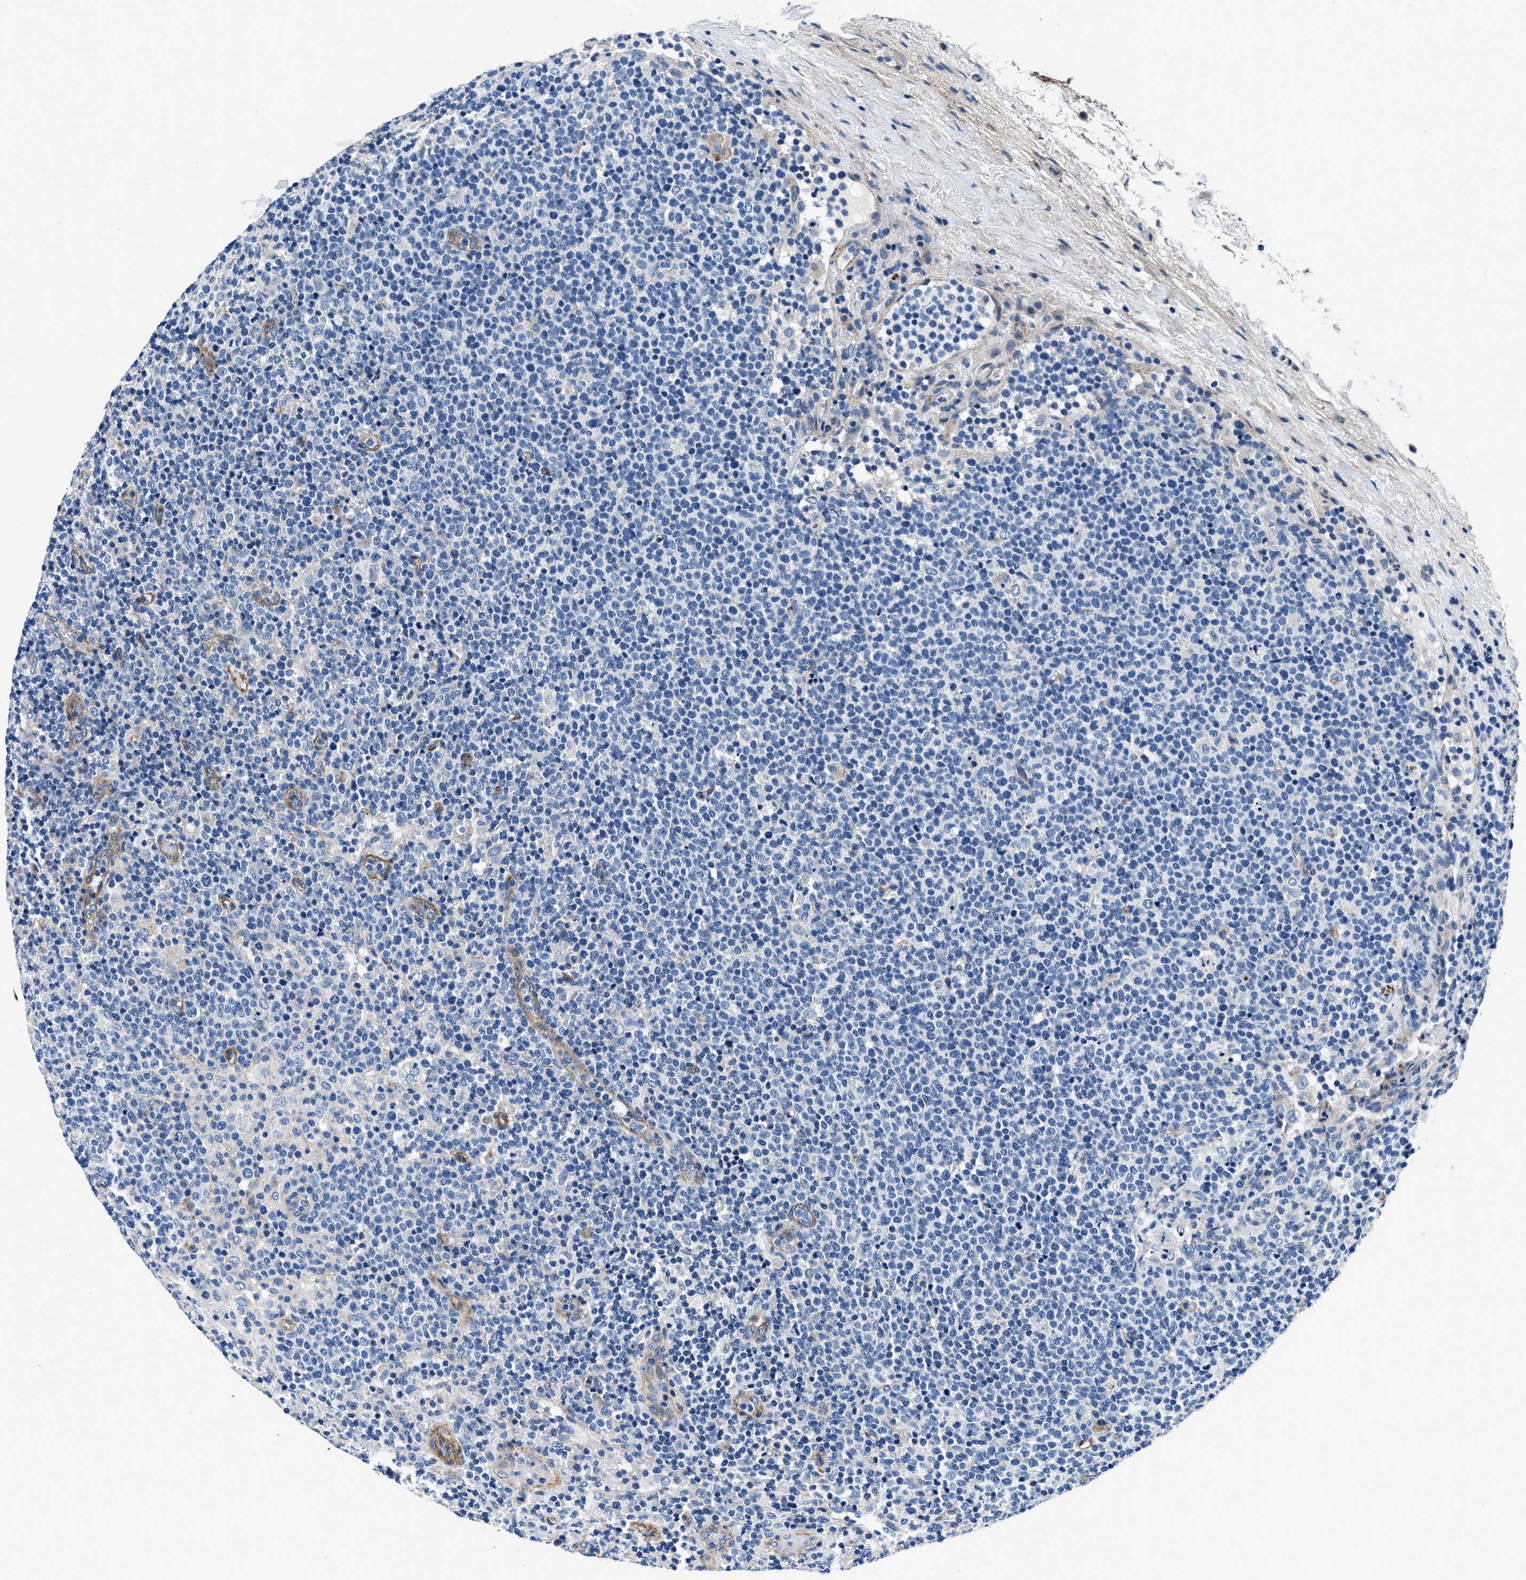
{"staining": {"intensity": "negative", "quantity": "none", "location": "none"}, "tissue": "lymphoma", "cell_type": "Tumor cells", "image_type": "cancer", "snomed": [{"axis": "morphology", "description": "Malignant lymphoma, non-Hodgkin's type, High grade"}, {"axis": "topography", "description": "Lymph node"}], "caption": "An IHC histopathology image of malignant lymphoma, non-Hodgkin's type (high-grade) is shown. There is no staining in tumor cells of malignant lymphoma, non-Hodgkin's type (high-grade).", "gene": "DAG1", "patient": {"sex": "male", "age": 61}}